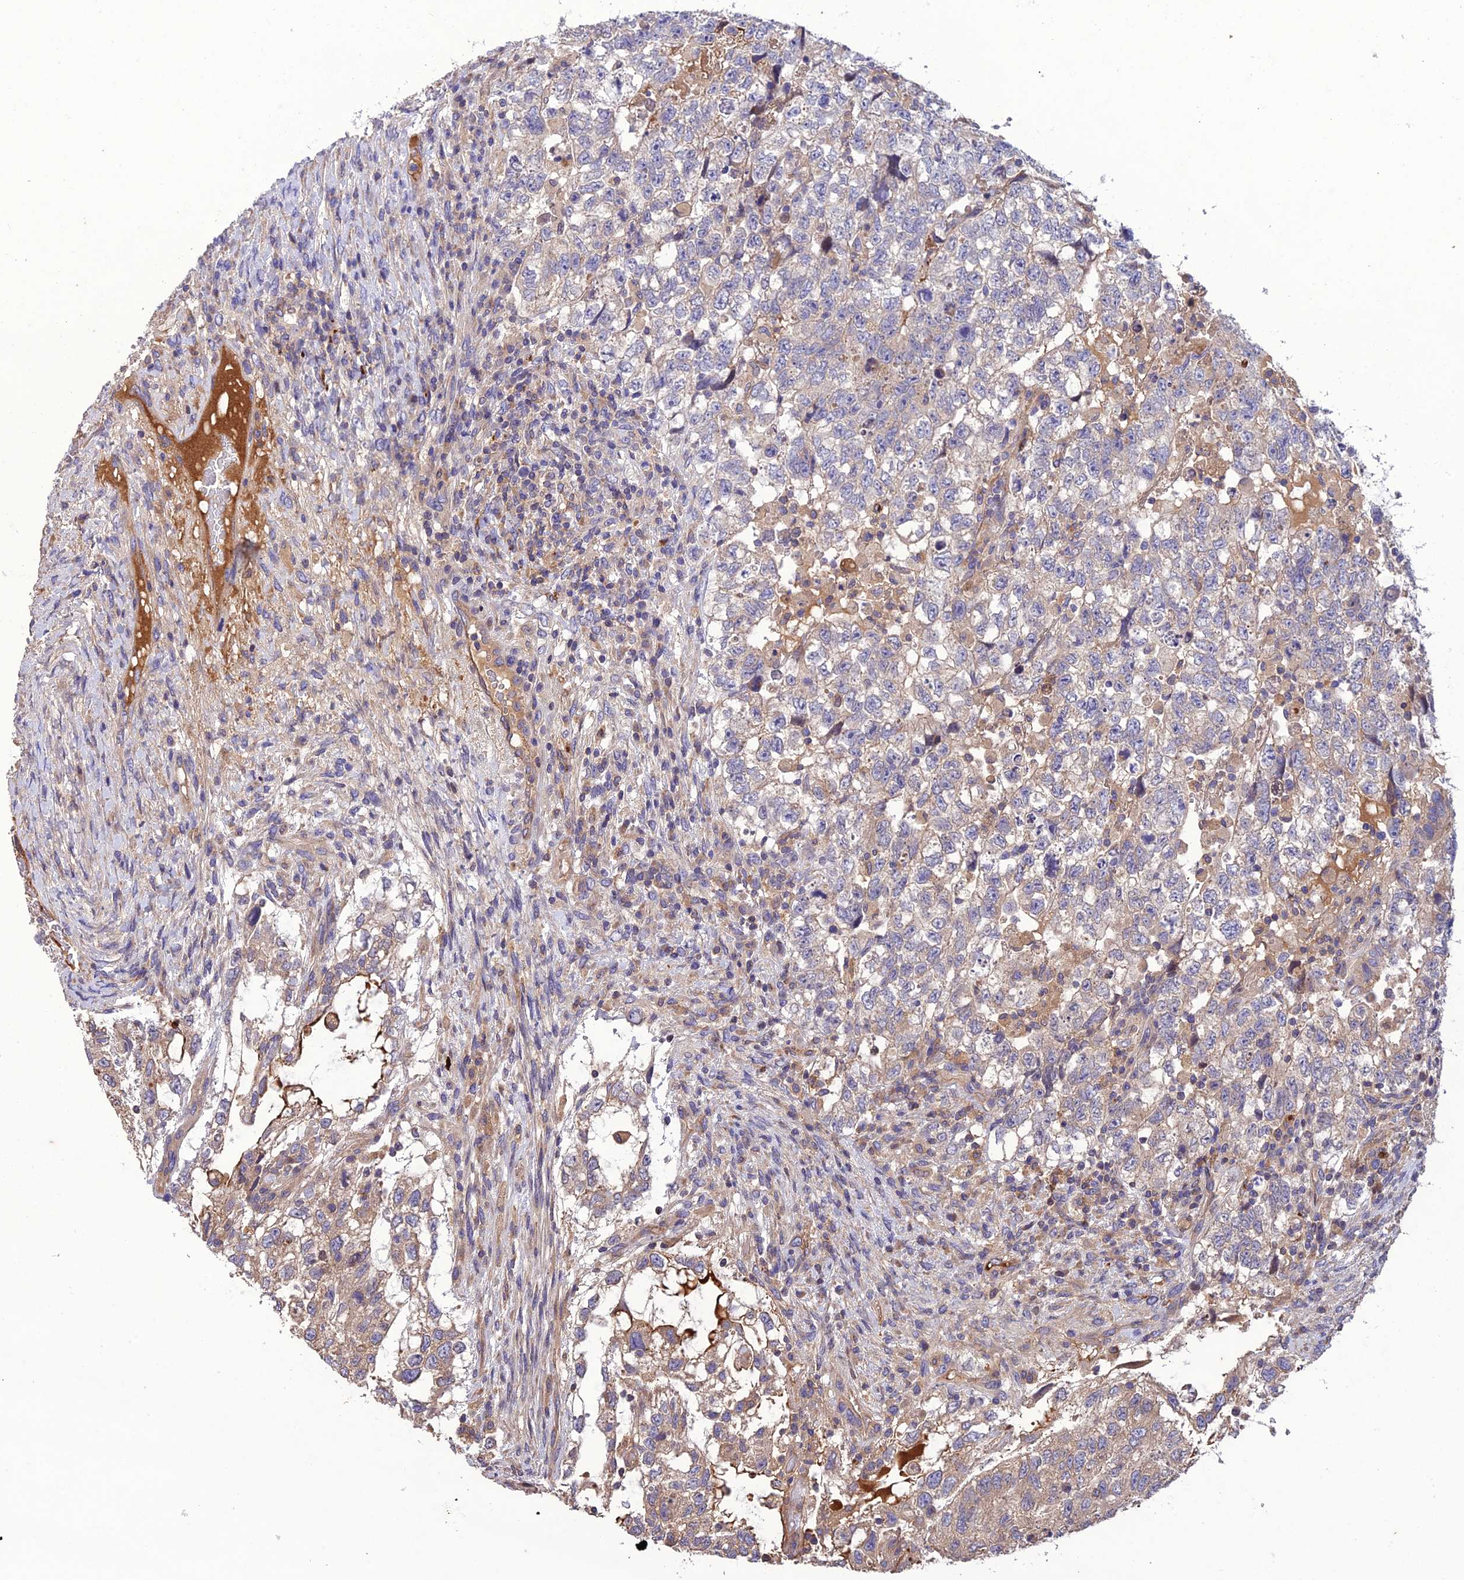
{"staining": {"intensity": "weak", "quantity": "<25%", "location": "cytoplasmic/membranous"}, "tissue": "testis cancer", "cell_type": "Tumor cells", "image_type": "cancer", "snomed": [{"axis": "morphology", "description": "Normal tissue, NOS"}, {"axis": "morphology", "description": "Carcinoma, Embryonal, NOS"}, {"axis": "topography", "description": "Testis"}], "caption": "IHC micrograph of human testis cancer stained for a protein (brown), which exhibits no expression in tumor cells. The staining is performed using DAB (3,3'-diaminobenzidine) brown chromogen with nuclei counter-stained in using hematoxylin.", "gene": "MIOS", "patient": {"sex": "male", "age": 36}}